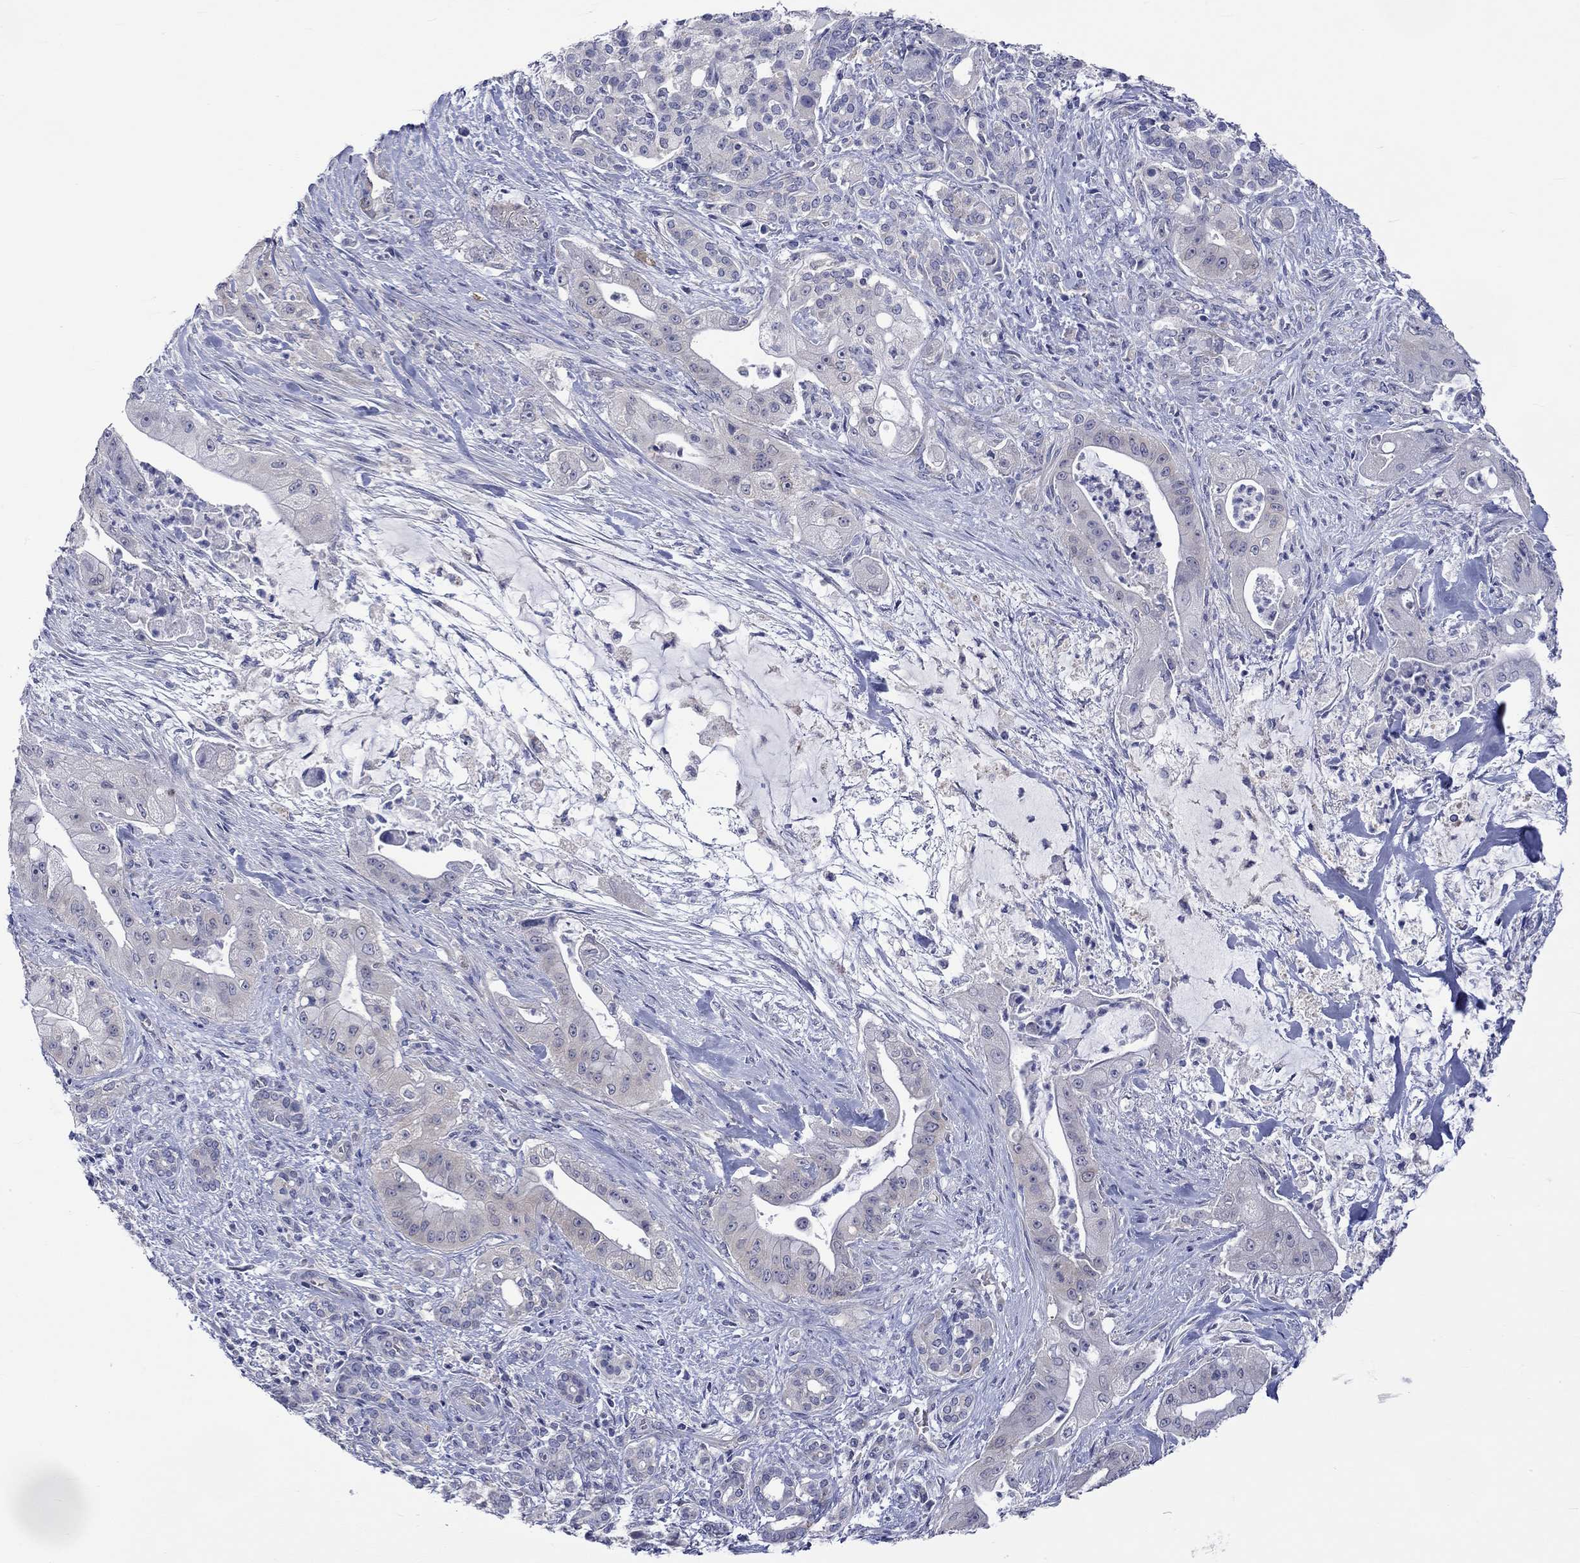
{"staining": {"intensity": "negative", "quantity": "none", "location": "none"}, "tissue": "pancreatic cancer", "cell_type": "Tumor cells", "image_type": "cancer", "snomed": [{"axis": "morphology", "description": "Normal tissue, NOS"}, {"axis": "morphology", "description": "Inflammation, NOS"}, {"axis": "morphology", "description": "Adenocarcinoma, NOS"}, {"axis": "topography", "description": "Pancreas"}], "caption": "DAB (3,3'-diaminobenzidine) immunohistochemical staining of human pancreatic cancer exhibits no significant staining in tumor cells. (Stains: DAB IHC with hematoxylin counter stain, Microscopy: brightfield microscopy at high magnification).", "gene": "CERS1", "patient": {"sex": "male", "age": 57}}